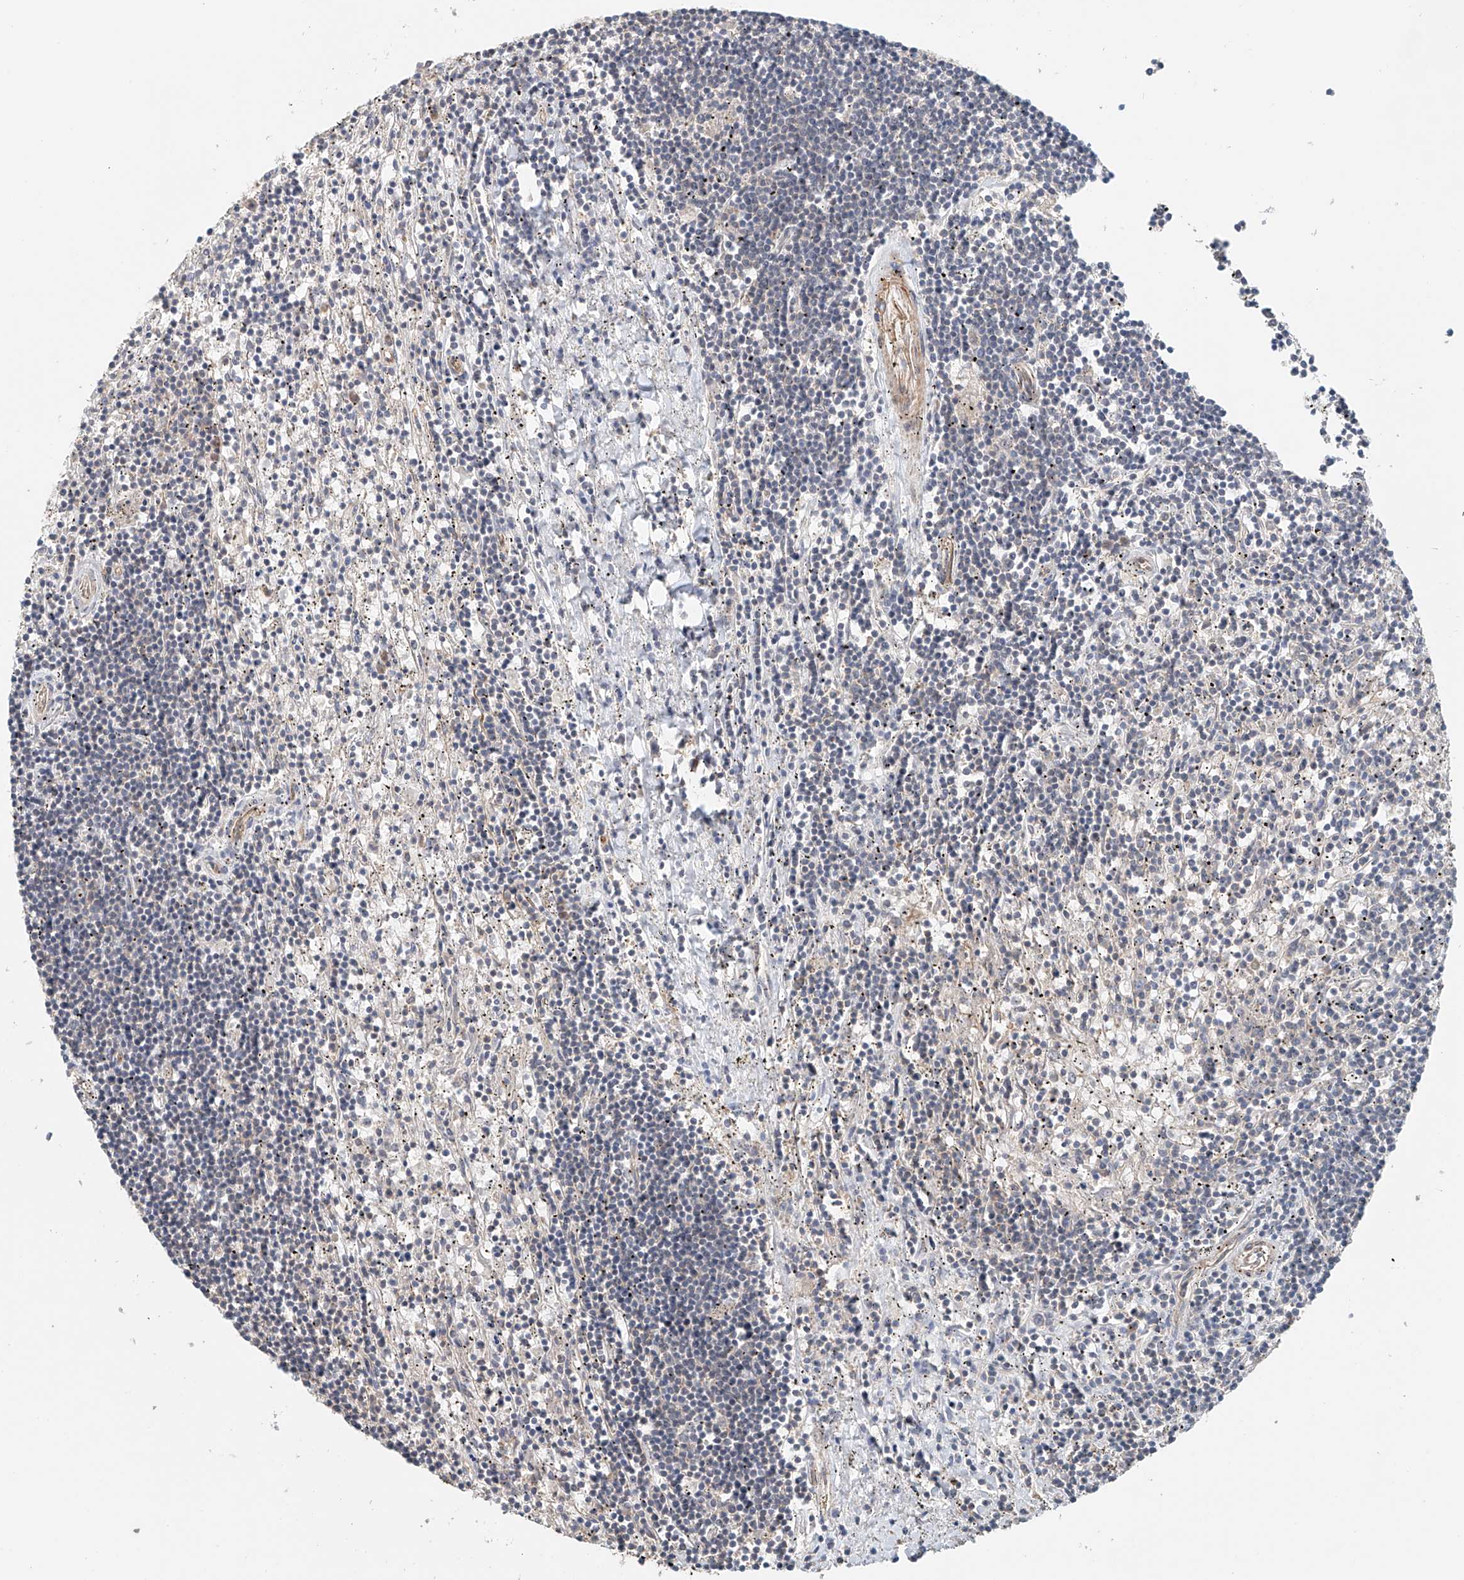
{"staining": {"intensity": "negative", "quantity": "none", "location": "none"}, "tissue": "lymphoma", "cell_type": "Tumor cells", "image_type": "cancer", "snomed": [{"axis": "morphology", "description": "Malignant lymphoma, non-Hodgkin's type, Low grade"}, {"axis": "topography", "description": "Spleen"}], "caption": "IHC image of neoplastic tissue: human low-grade malignant lymphoma, non-Hodgkin's type stained with DAB (3,3'-diaminobenzidine) shows no significant protein staining in tumor cells.", "gene": "FRYL", "patient": {"sex": "male", "age": 76}}